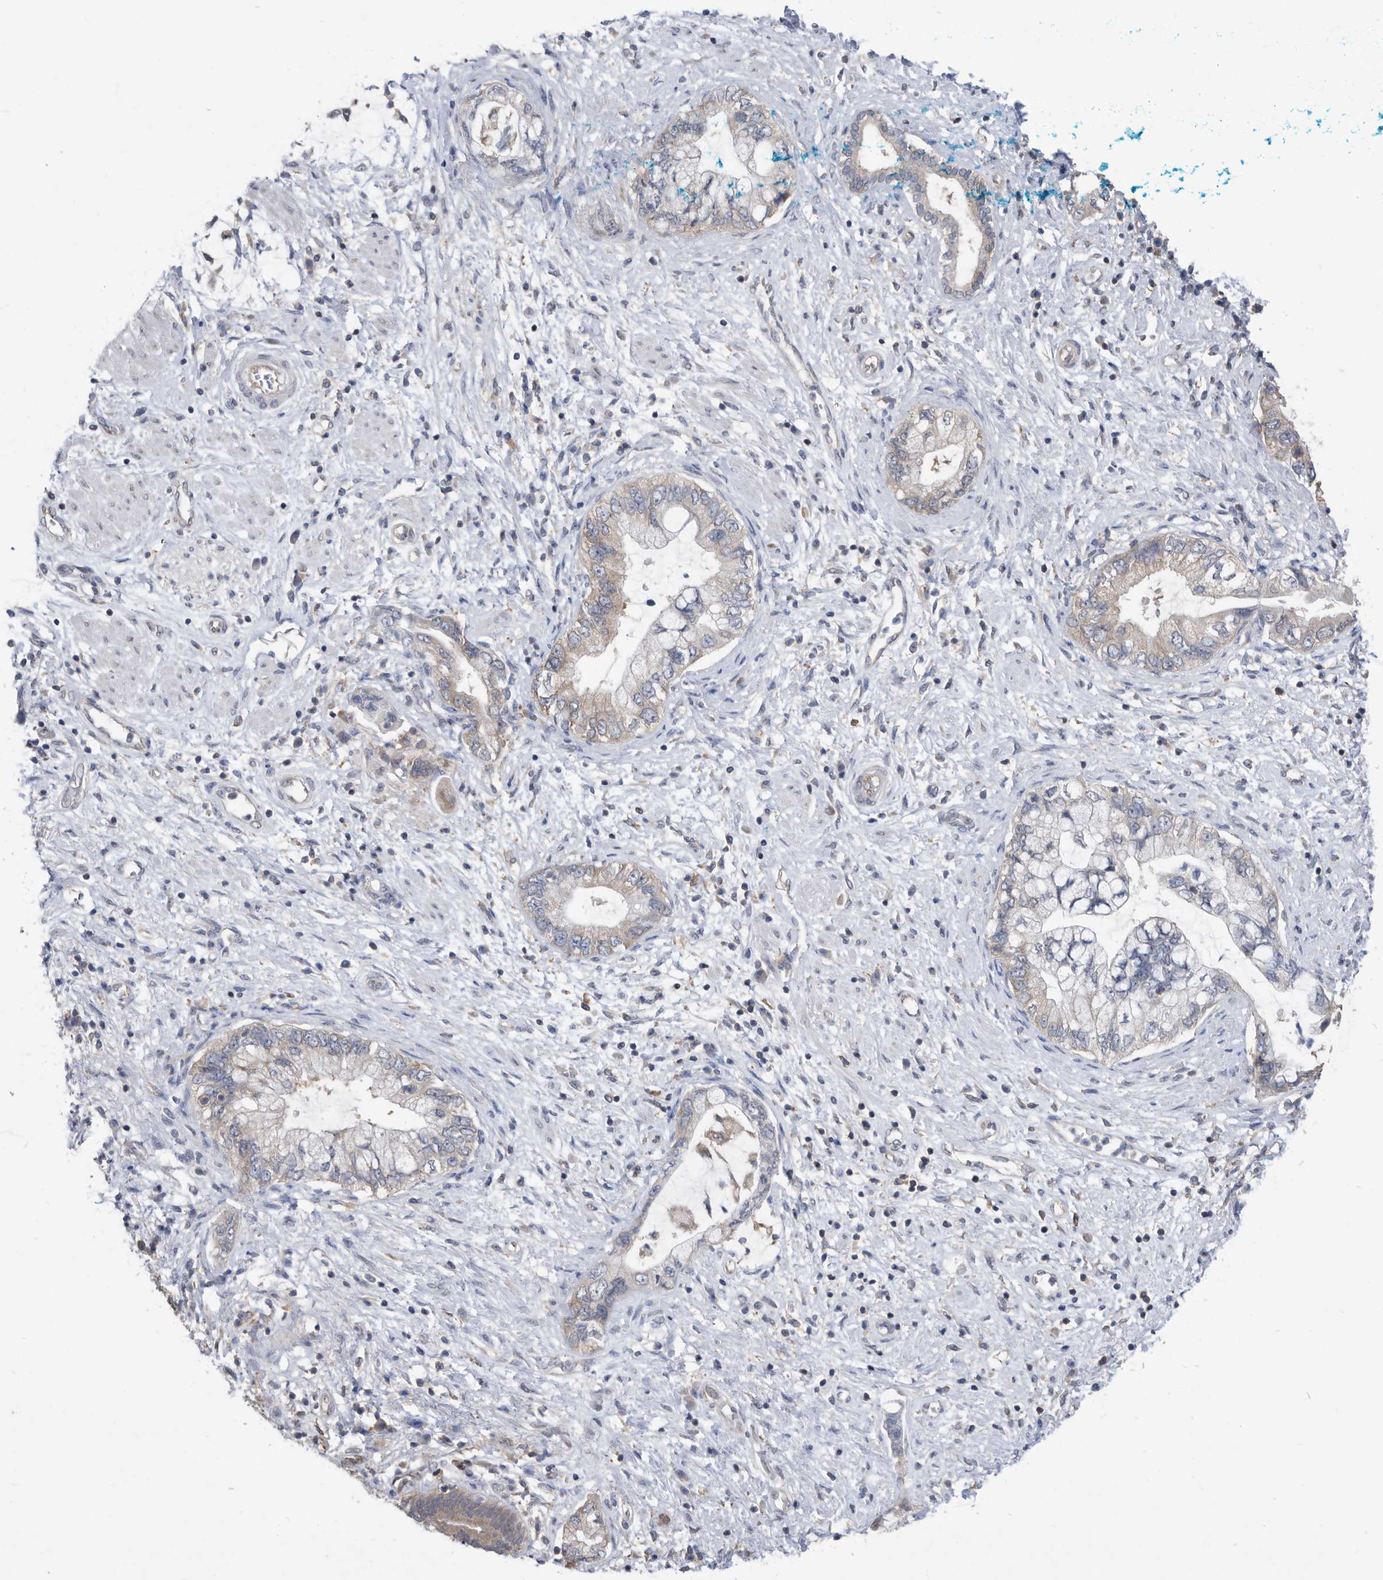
{"staining": {"intensity": "weak", "quantity": "<25%", "location": "cytoplasmic/membranous"}, "tissue": "pancreatic cancer", "cell_type": "Tumor cells", "image_type": "cancer", "snomed": [{"axis": "morphology", "description": "Adenocarcinoma, NOS"}, {"axis": "topography", "description": "Pancreas"}], "caption": "This is an immunohistochemistry micrograph of pancreatic cancer. There is no positivity in tumor cells.", "gene": "CCT4", "patient": {"sex": "female", "age": 73}}